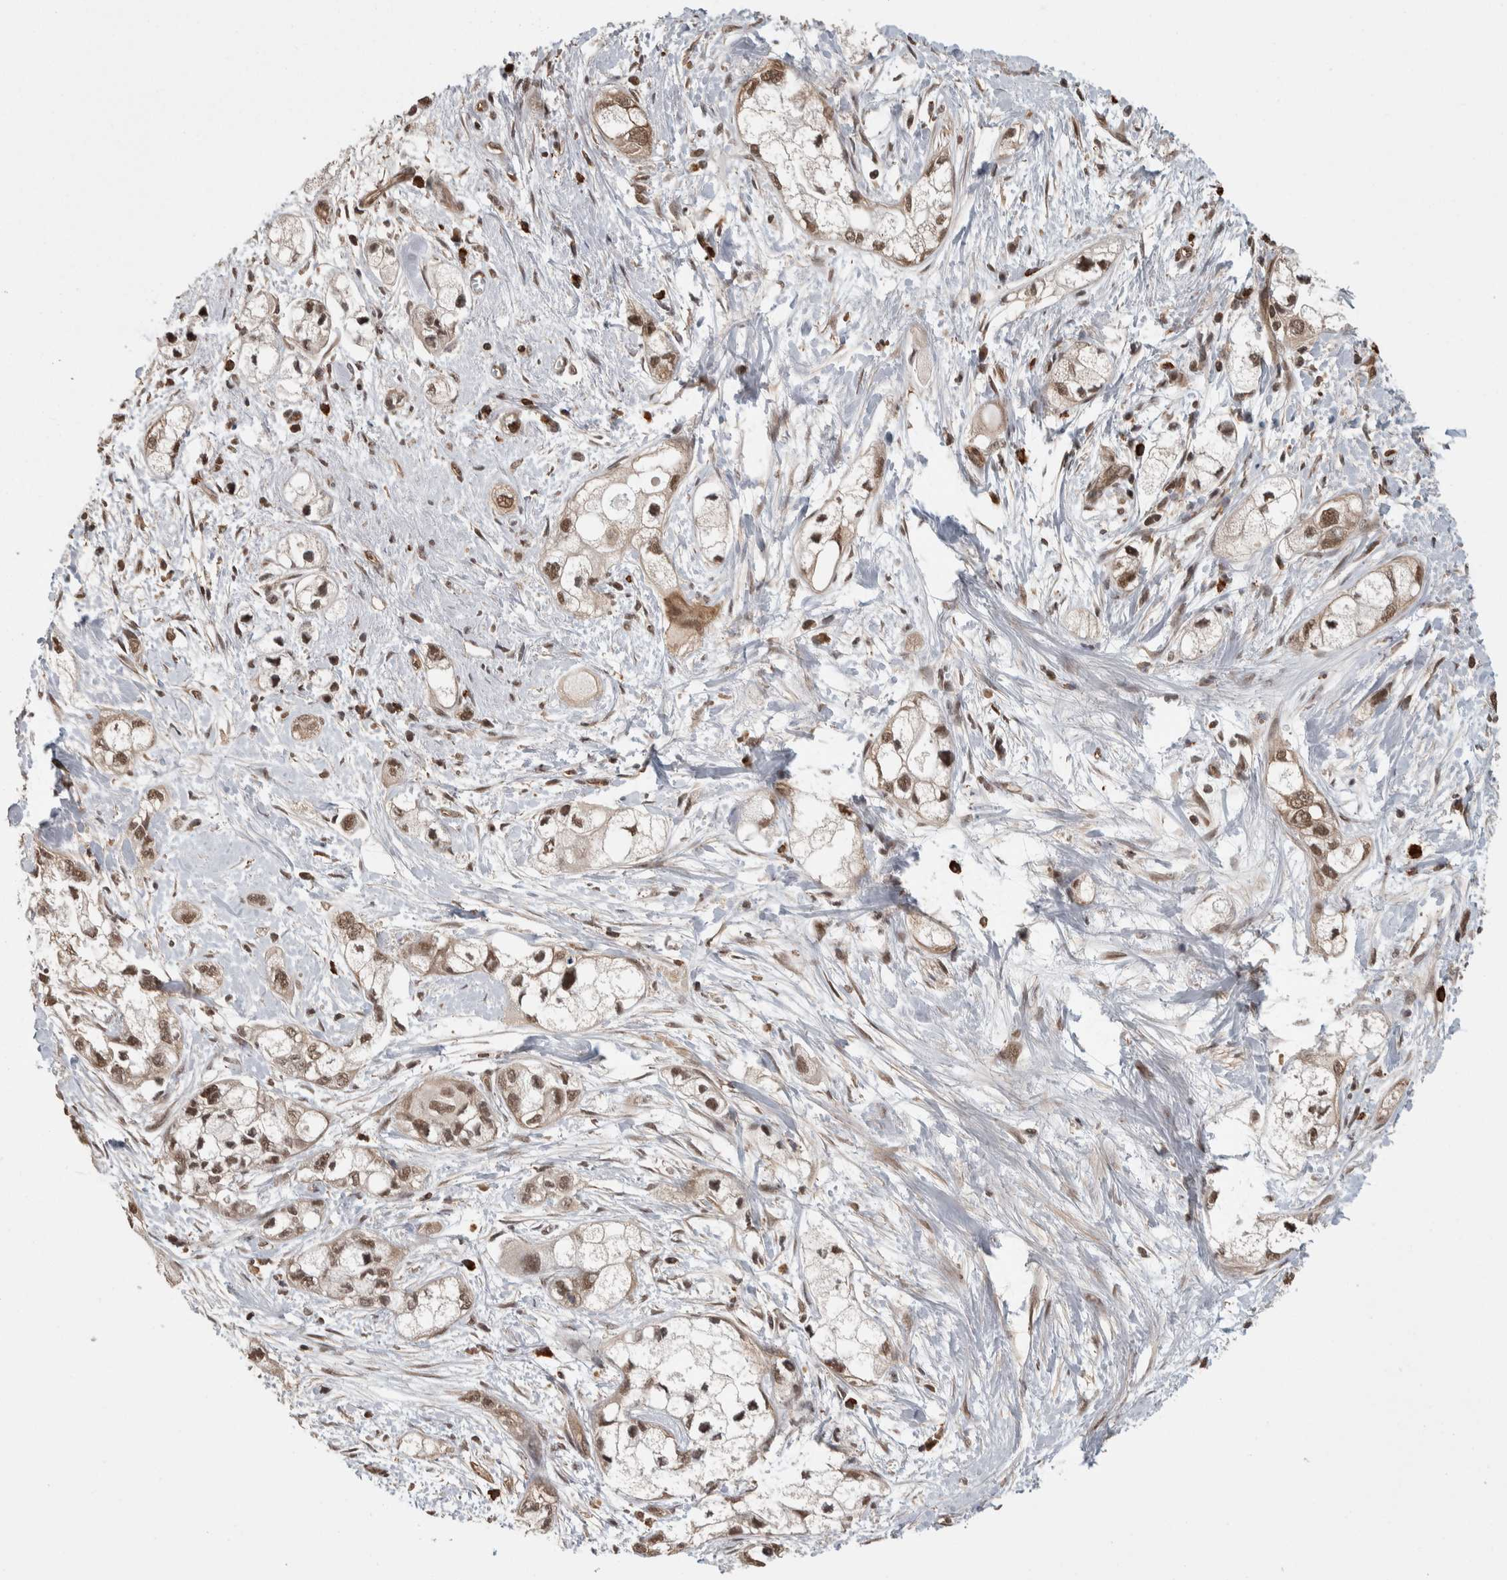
{"staining": {"intensity": "strong", "quantity": ">75%", "location": "nuclear"}, "tissue": "pancreatic cancer", "cell_type": "Tumor cells", "image_type": "cancer", "snomed": [{"axis": "morphology", "description": "Adenocarcinoma, NOS"}, {"axis": "topography", "description": "Pancreas"}], "caption": "Protein staining demonstrates strong nuclear expression in about >75% of tumor cells in pancreatic cancer (adenocarcinoma).", "gene": "ZNF592", "patient": {"sex": "male", "age": 74}}